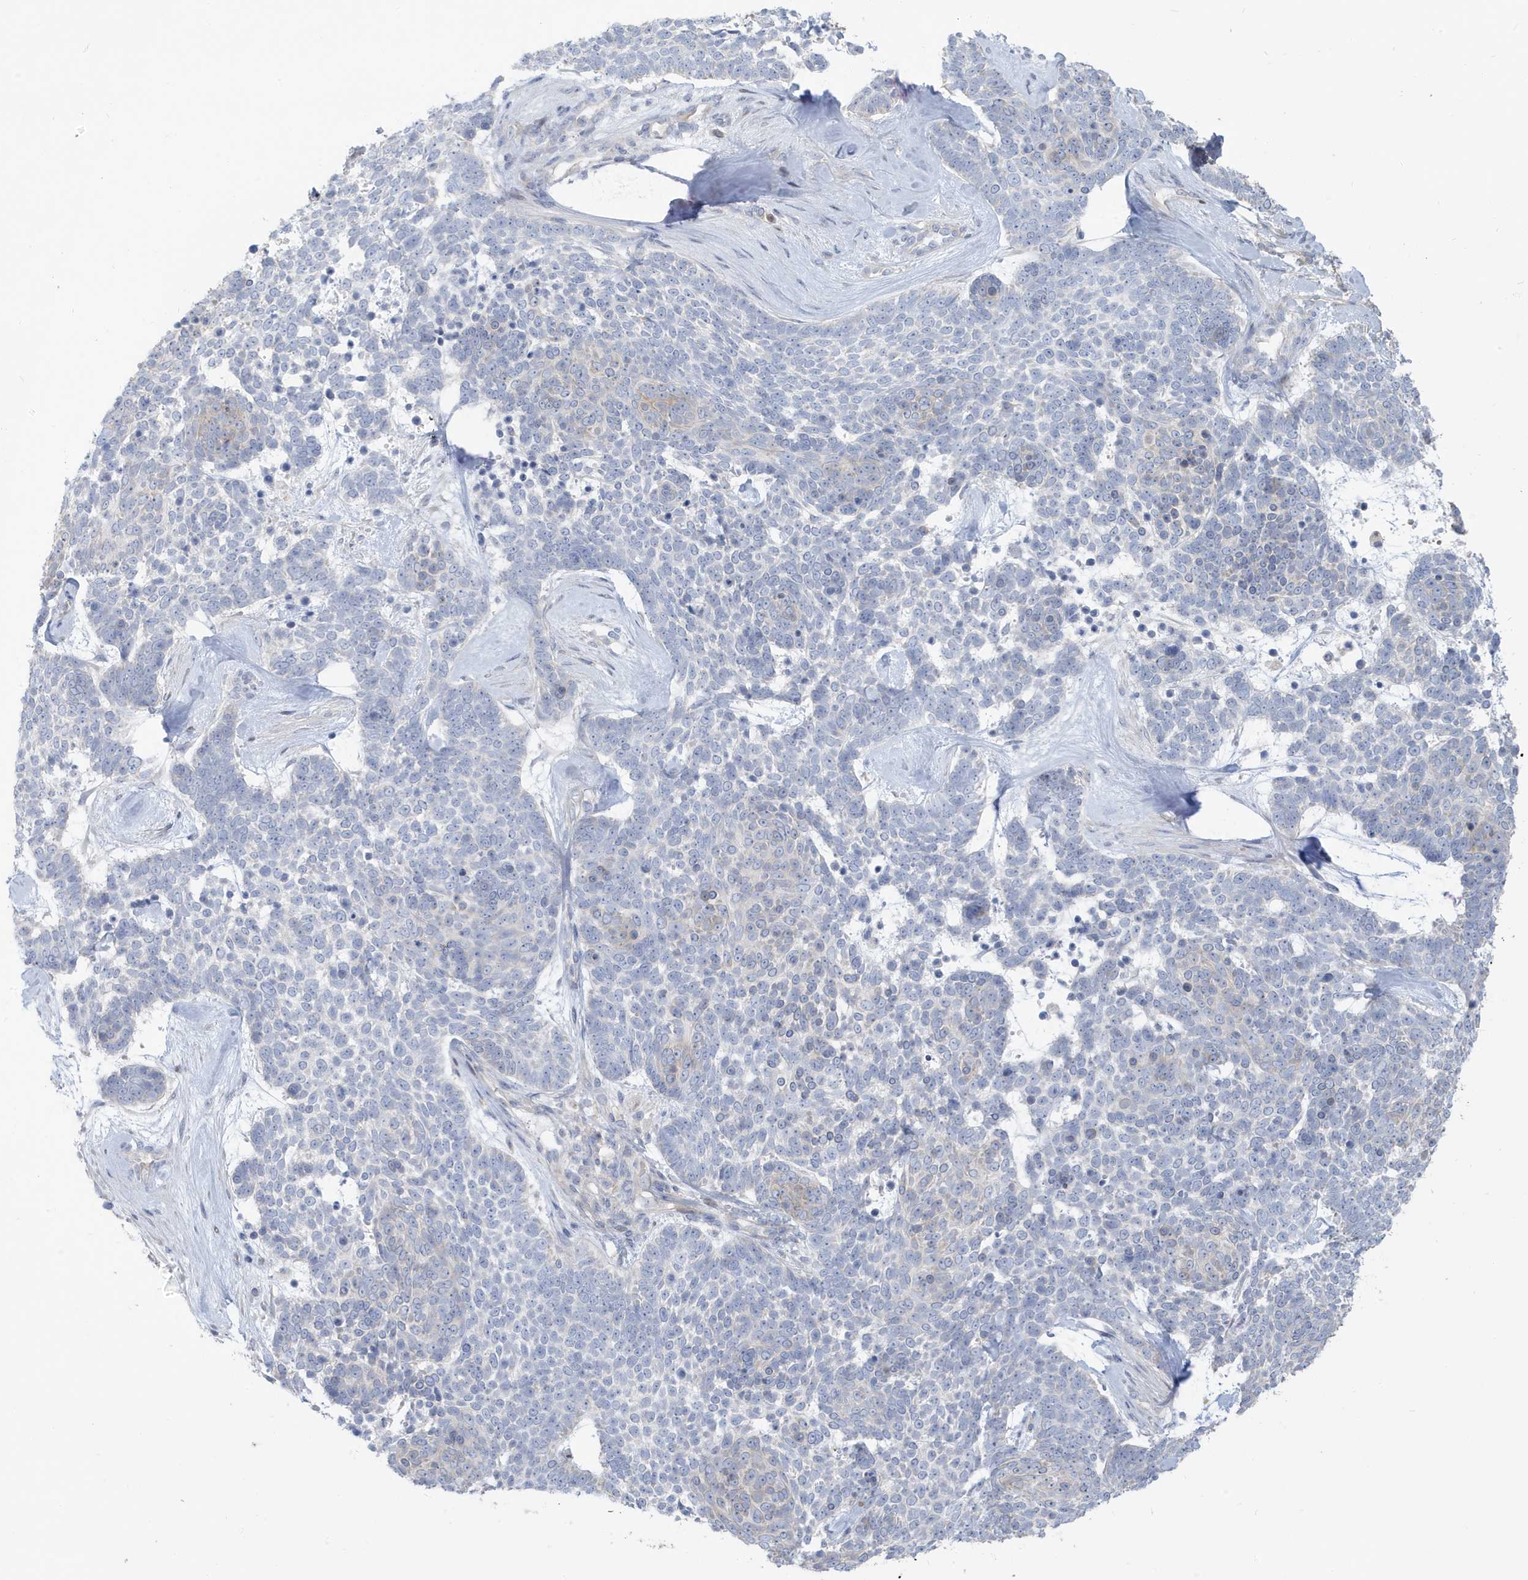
{"staining": {"intensity": "negative", "quantity": "none", "location": "none"}, "tissue": "skin cancer", "cell_type": "Tumor cells", "image_type": "cancer", "snomed": [{"axis": "morphology", "description": "Basal cell carcinoma"}, {"axis": "topography", "description": "Skin"}], "caption": "Immunohistochemical staining of basal cell carcinoma (skin) shows no significant positivity in tumor cells.", "gene": "ATP13A5", "patient": {"sex": "female", "age": 81}}